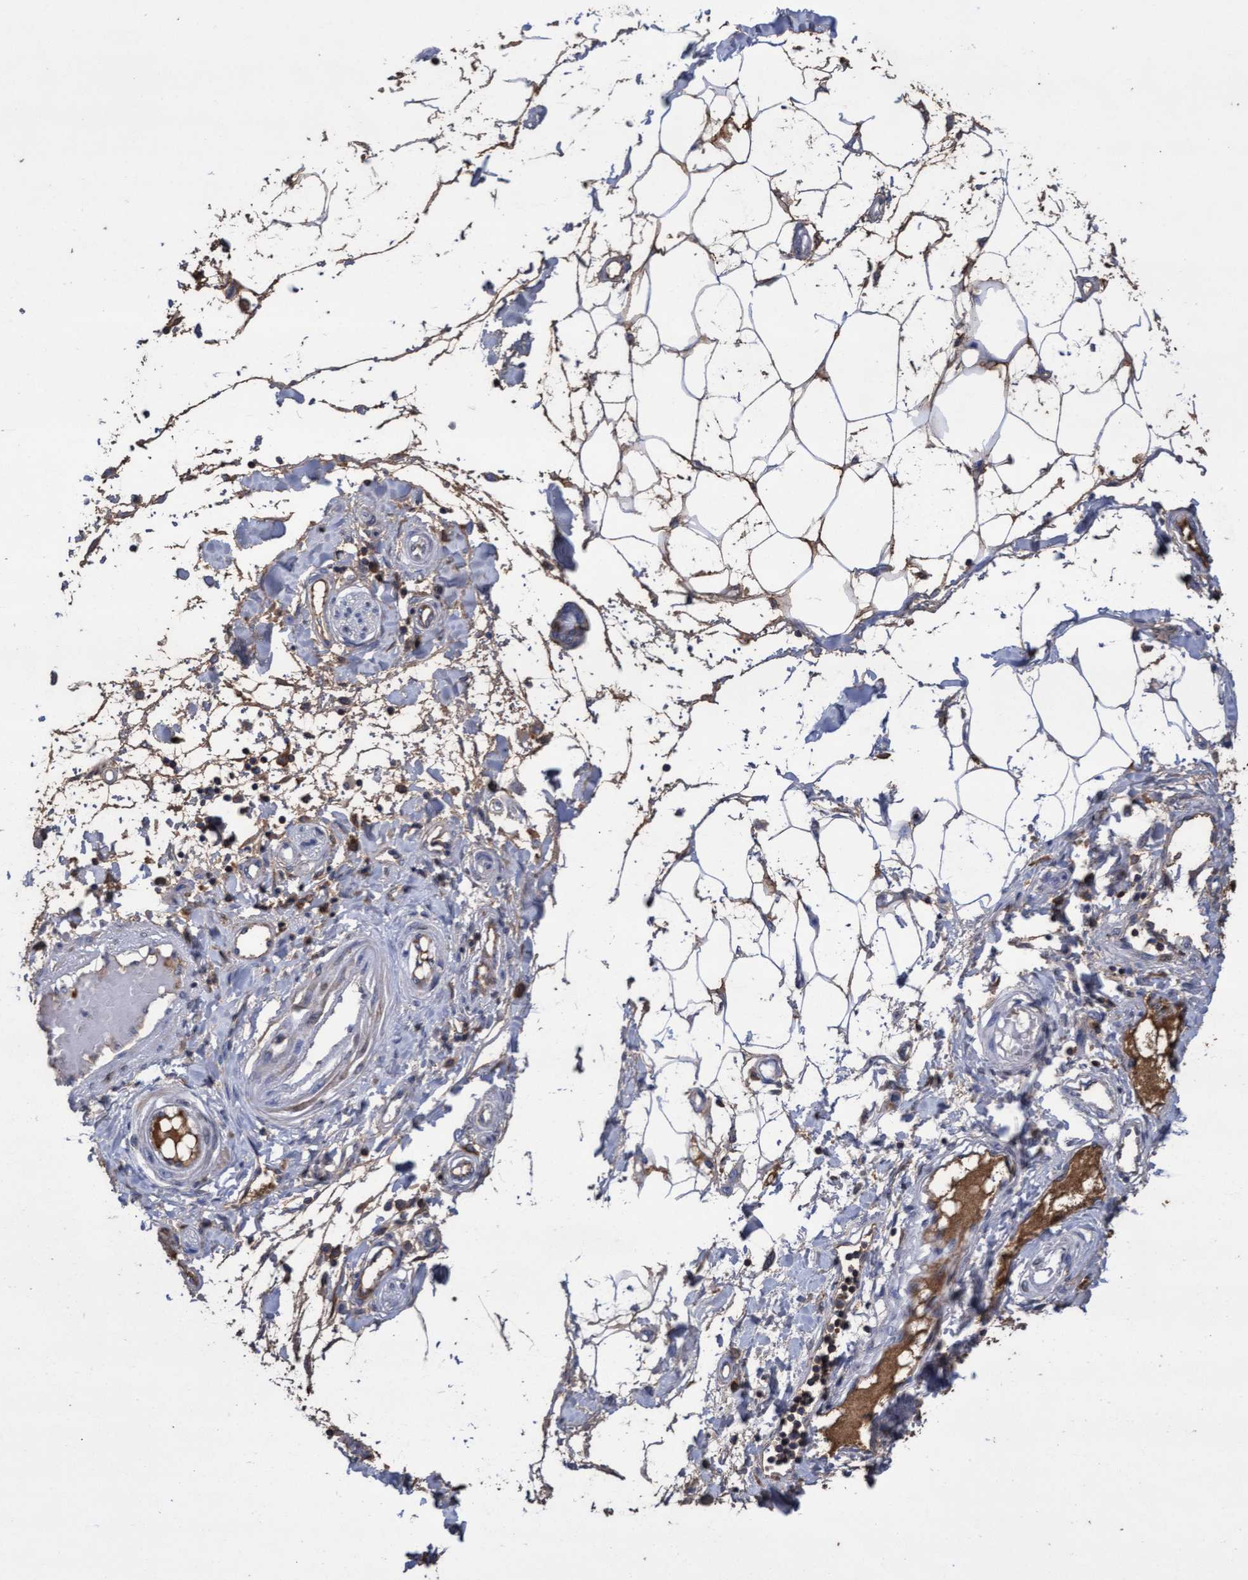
{"staining": {"intensity": "moderate", "quantity": "<25%", "location": "cytoplasmic/membranous"}, "tissue": "adipose tissue", "cell_type": "Adipocytes", "image_type": "normal", "snomed": [{"axis": "morphology", "description": "Normal tissue, NOS"}, {"axis": "morphology", "description": "Adenocarcinoma, NOS"}, {"axis": "topography", "description": "Colon"}, {"axis": "topography", "description": "Peripheral nerve tissue"}], "caption": "The photomicrograph exhibits a brown stain indicating the presence of a protein in the cytoplasmic/membranous of adipocytes in adipose tissue. The protein of interest is shown in brown color, while the nuclei are stained blue.", "gene": "GPR39", "patient": {"sex": "male", "age": 14}}